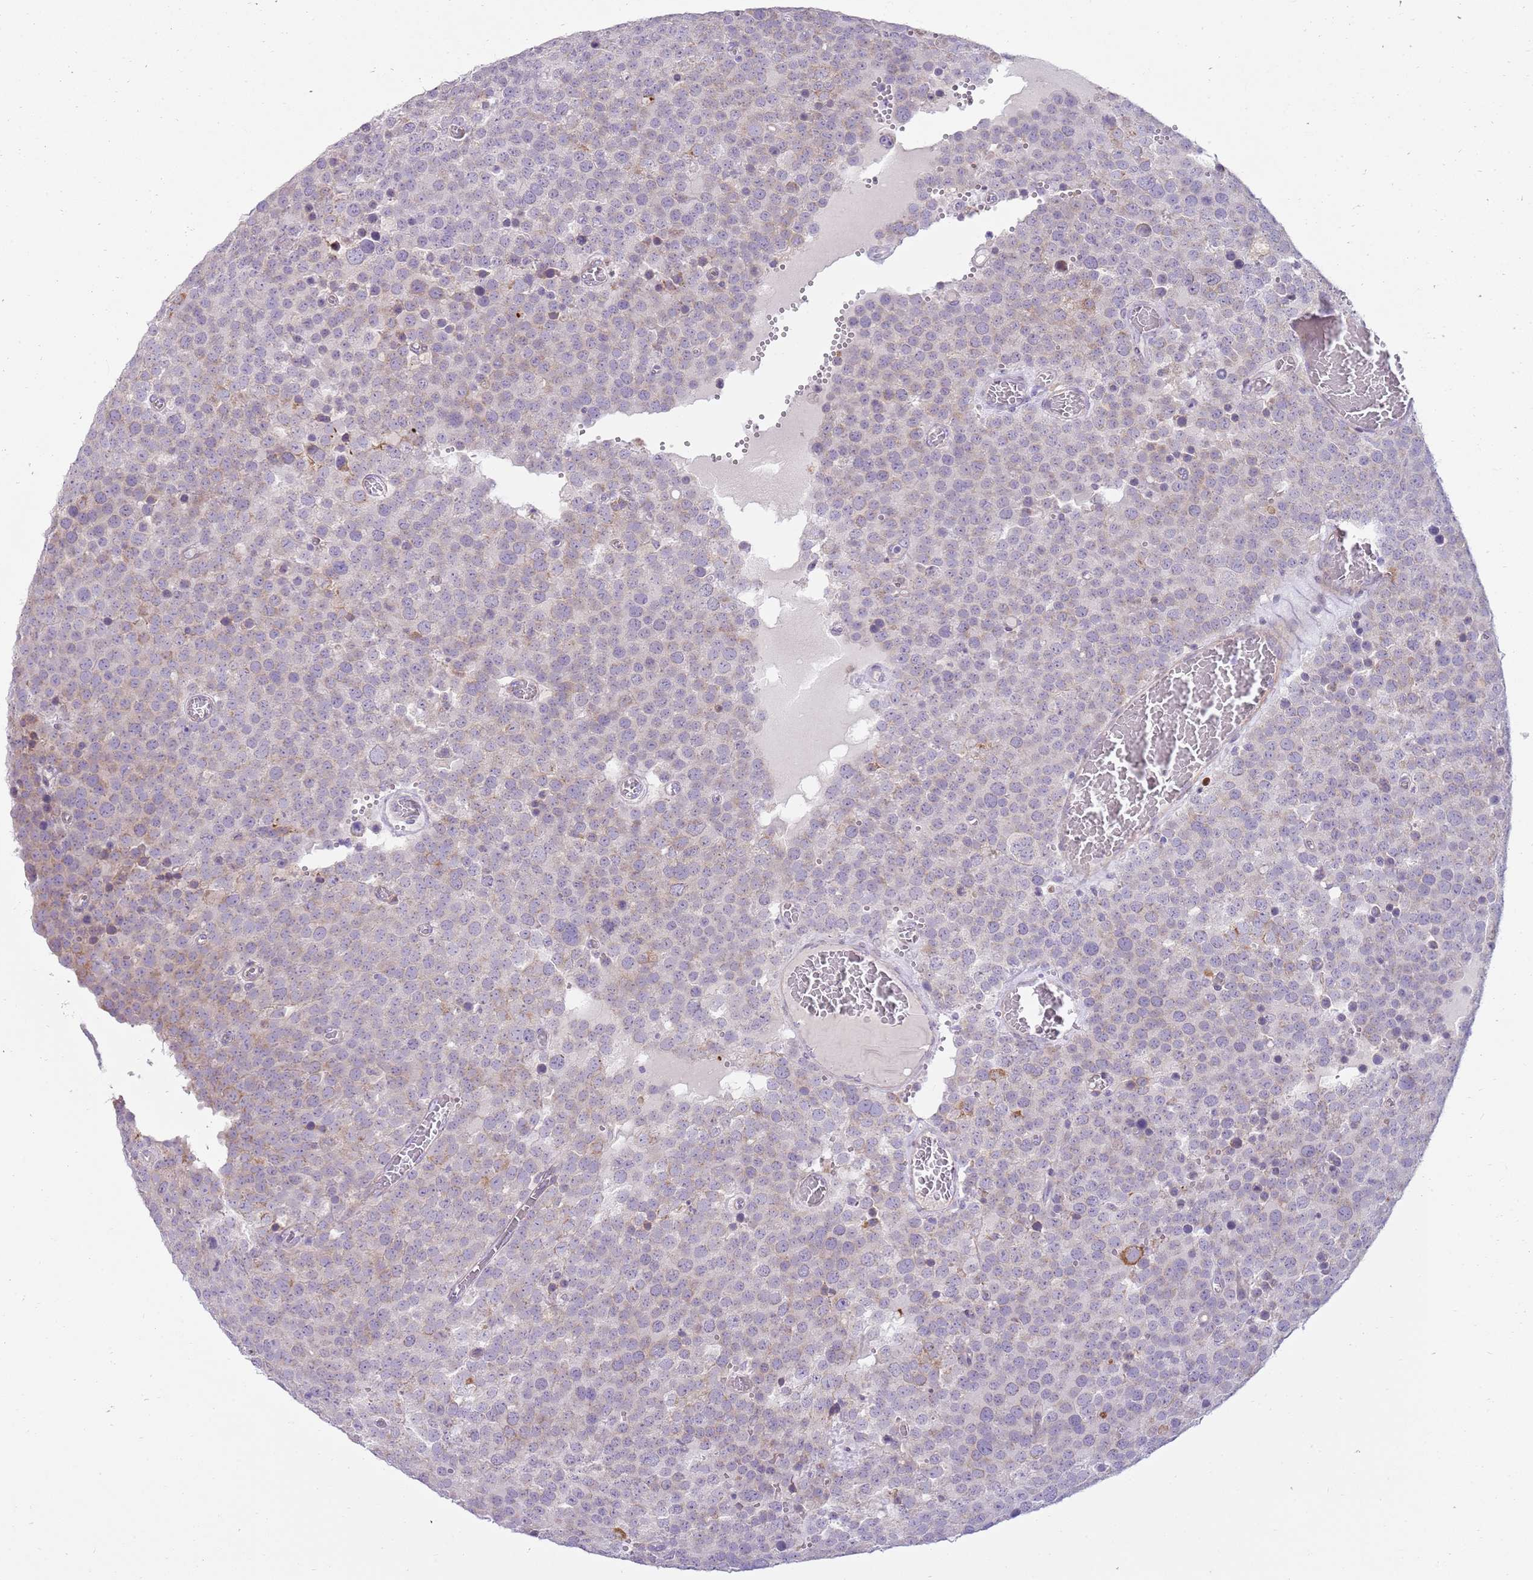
{"staining": {"intensity": "weak", "quantity": "<25%", "location": "cytoplasmic/membranous"}, "tissue": "testis cancer", "cell_type": "Tumor cells", "image_type": "cancer", "snomed": [{"axis": "morphology", "description": "Normal tissue, NOS"}, {"axis": "morphology", "description": "Seminoma, NOS"}, {"axis": "topography", "description": "Testis"}], "caption": "This is an immunohistochemistry histopathology image of testis cancer (seminoma). There is no expression in tumor cells.", "gene": "DIPK1C", "patient": {"sex": "male", "age": 71}}